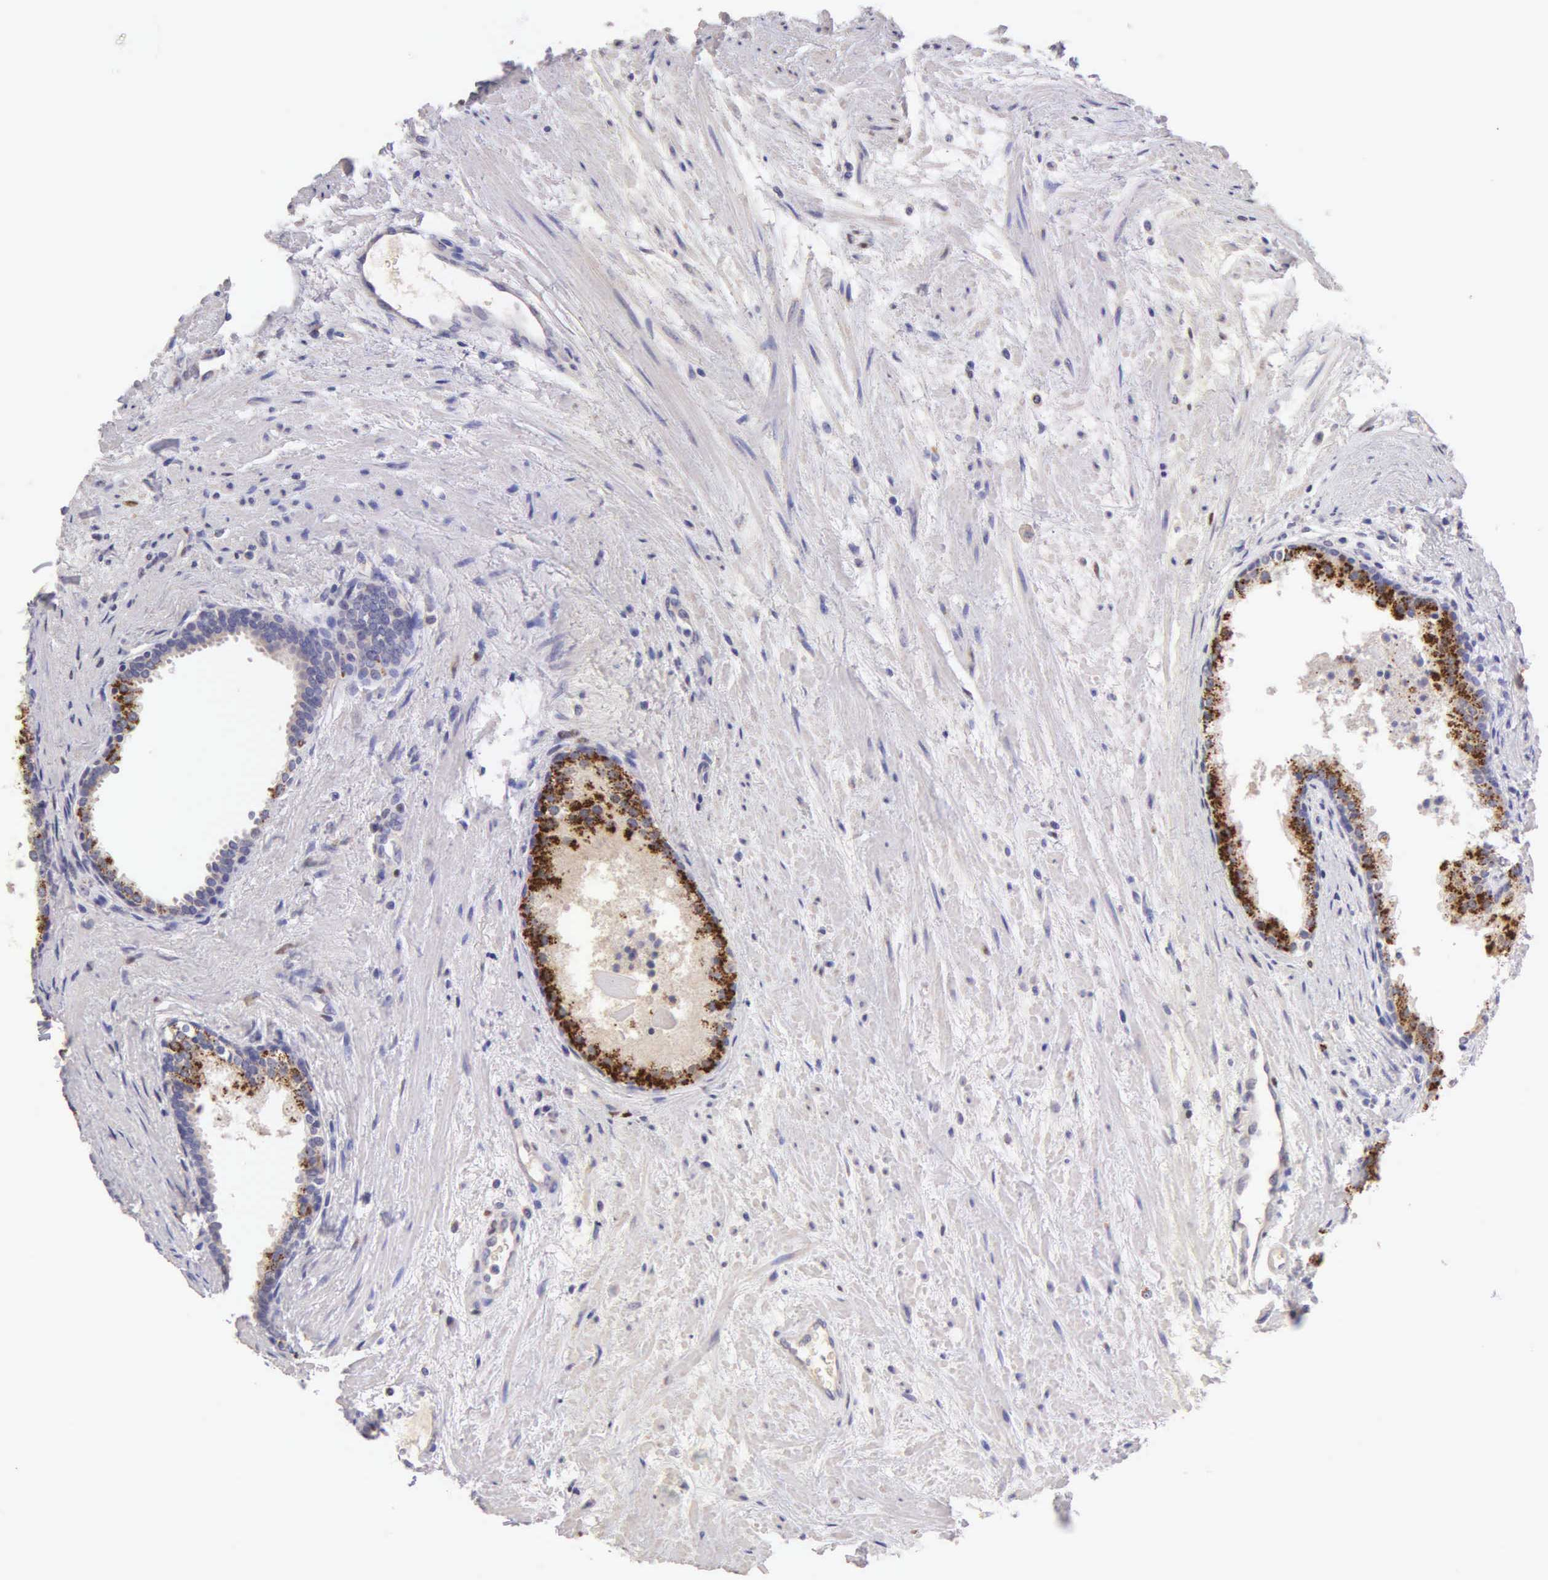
{"staining": {"intensity": "moderate", "quantity": "<25%", "location": "cytoplasmic/membranous"}, "tissue": "prostate", "cell_type": "Glandular cells", "image_type": "normal", "snomed": [{"axis": "morphology", "description": "Normal tissue, NOS"}, {"axis": "topography", "description": "Prostate"}], "caption": "Human prostate stained for a protein (brown) displays moderate cytoplasmic/membranous positive staining in approximately <25% of glandular cells.", "gene": "ESR1", "patient": {"sex": "male", "age": 65}}